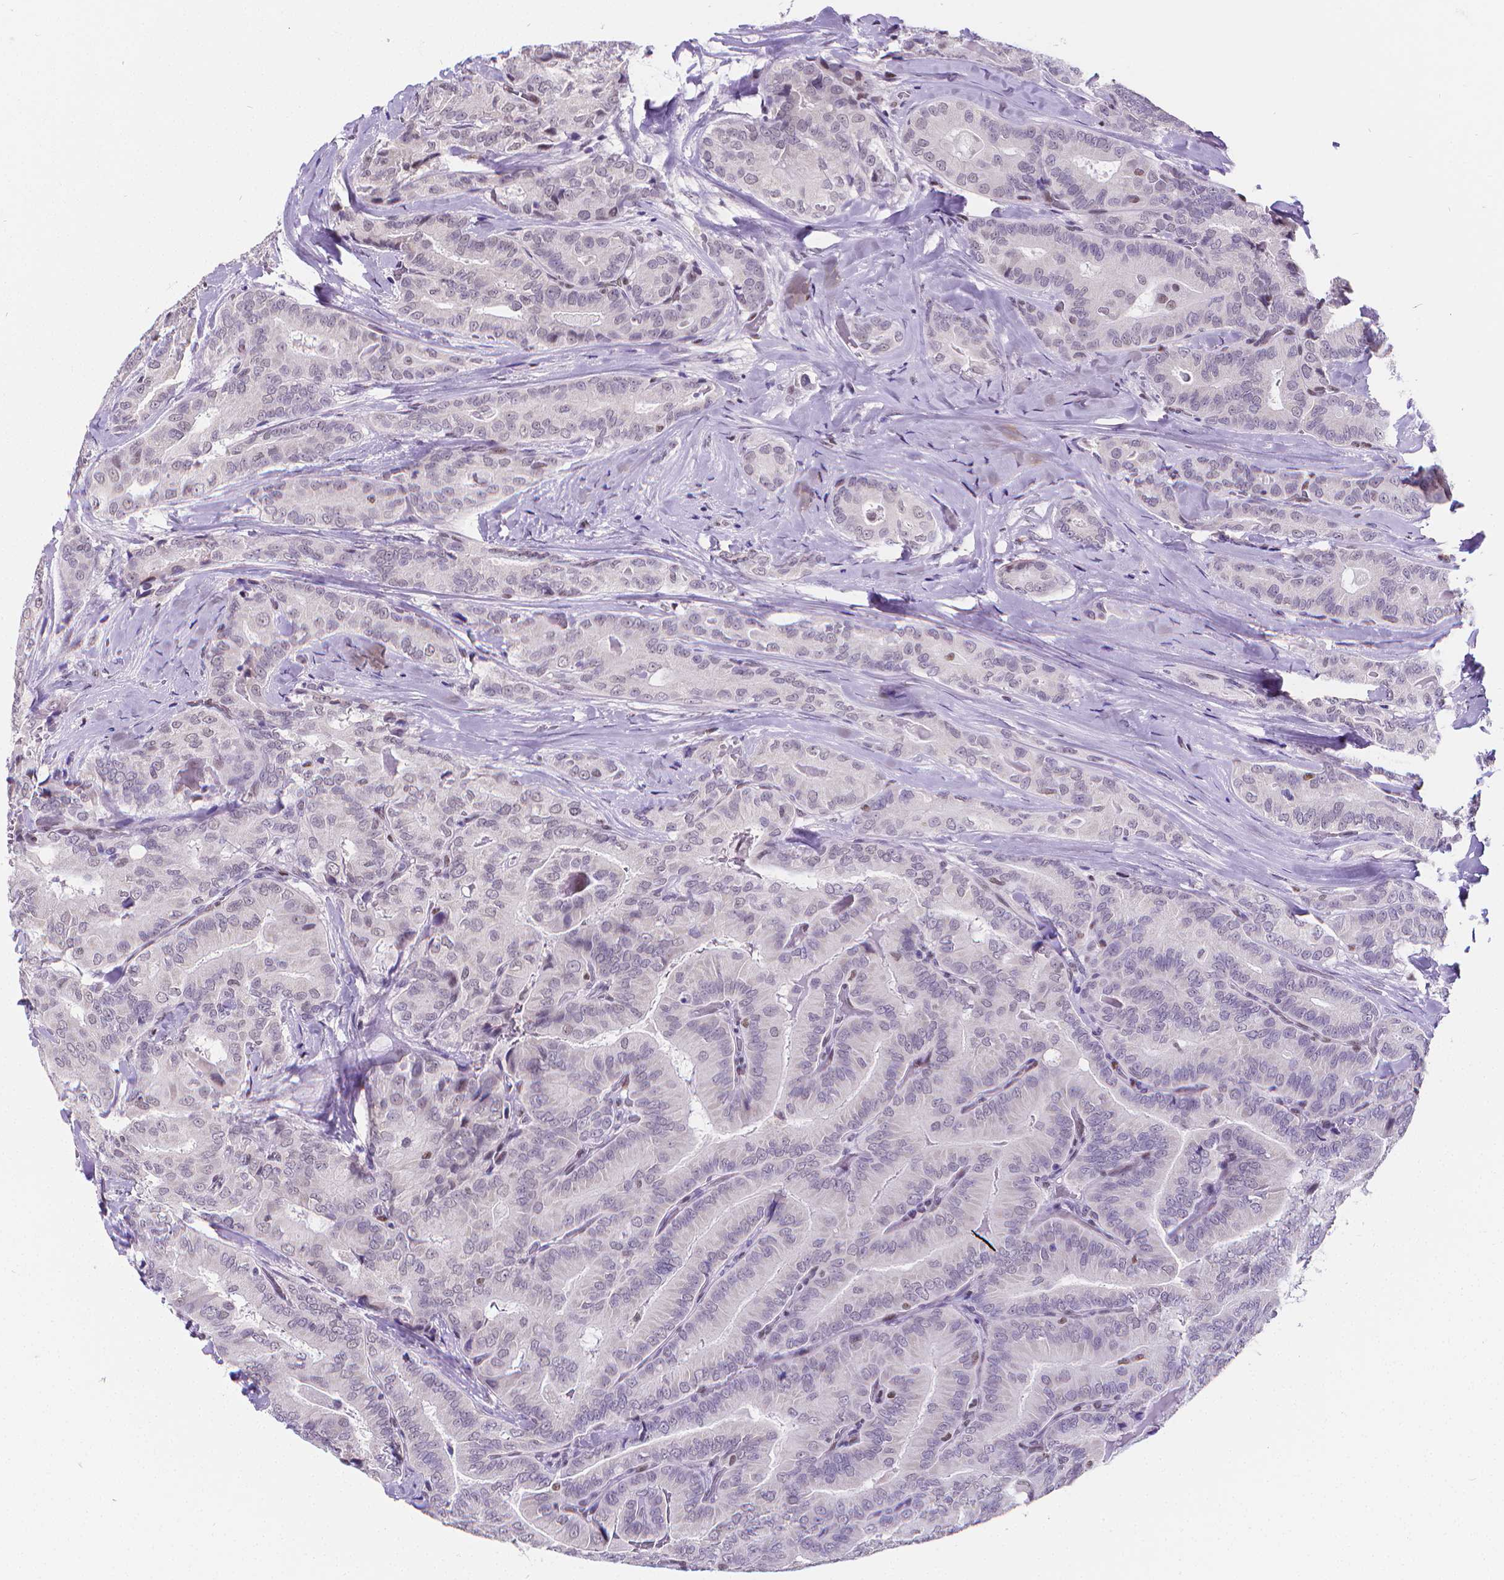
{"staining": {"intensity": "negative", "quantity": "none", "location": "none"}, "tissue": "thyroid cancer", "cell_type": "Tumor cells", "image_type": "cancer", "snomed": [{"axis": "morphology", "description": "Papillary adenocarcinoma, NOS"}, {"axis": "topography", "description": "Thyroid gland"}], "caption": "There is no significant positivity in tumor cells of thyroid papillary adenocarcinoma.", "gene": "MEF2C", "patient": {"sex": "male", "age": 61}}